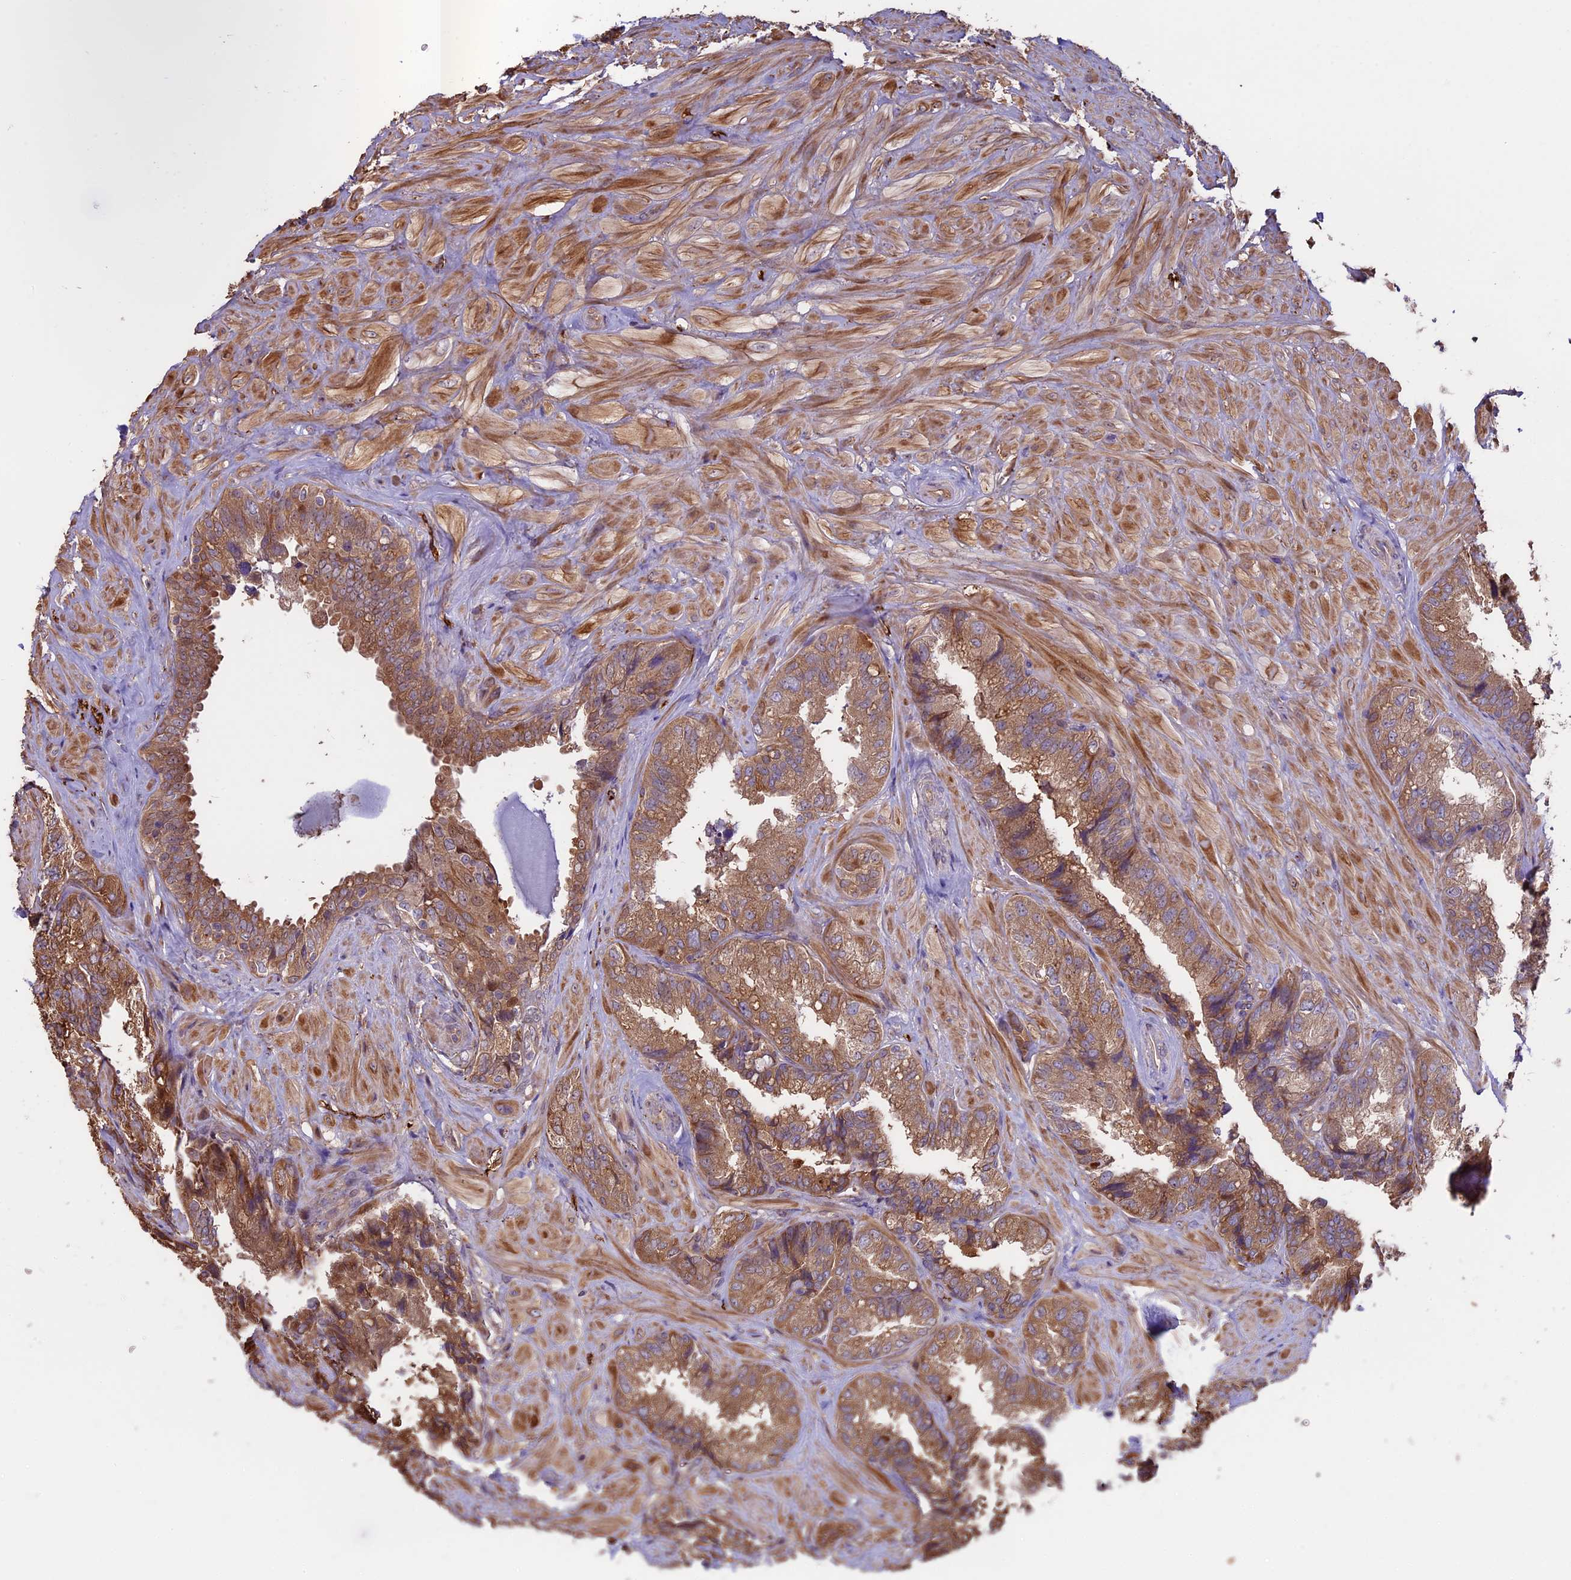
{"staining": {"intensity": "moderate", "quantity": ">75%", "location": "cytoplasmic/membranous"}, "tissue": "seminal vesicle", "cell_type": "Glandular cells", "image_type": "normal", "snomed": [{"axis": "morphology", "description": "Normal tissue, NOS"}, {"axis": "topography", "description": "Prostate and seminal vesicle, NOS"}, {"axis": "topography", "description": "Prostate"}, {"axis": "topography", "description": "Seminal veicle"}], "caption": "Protein staining reveals moderate cytoplasmic/membranous positivity in approximately >75% of glandular cells in benign seminal vesicle.", "gene": "VWA3A", "patient": {"sex": "male", "age": 67}}